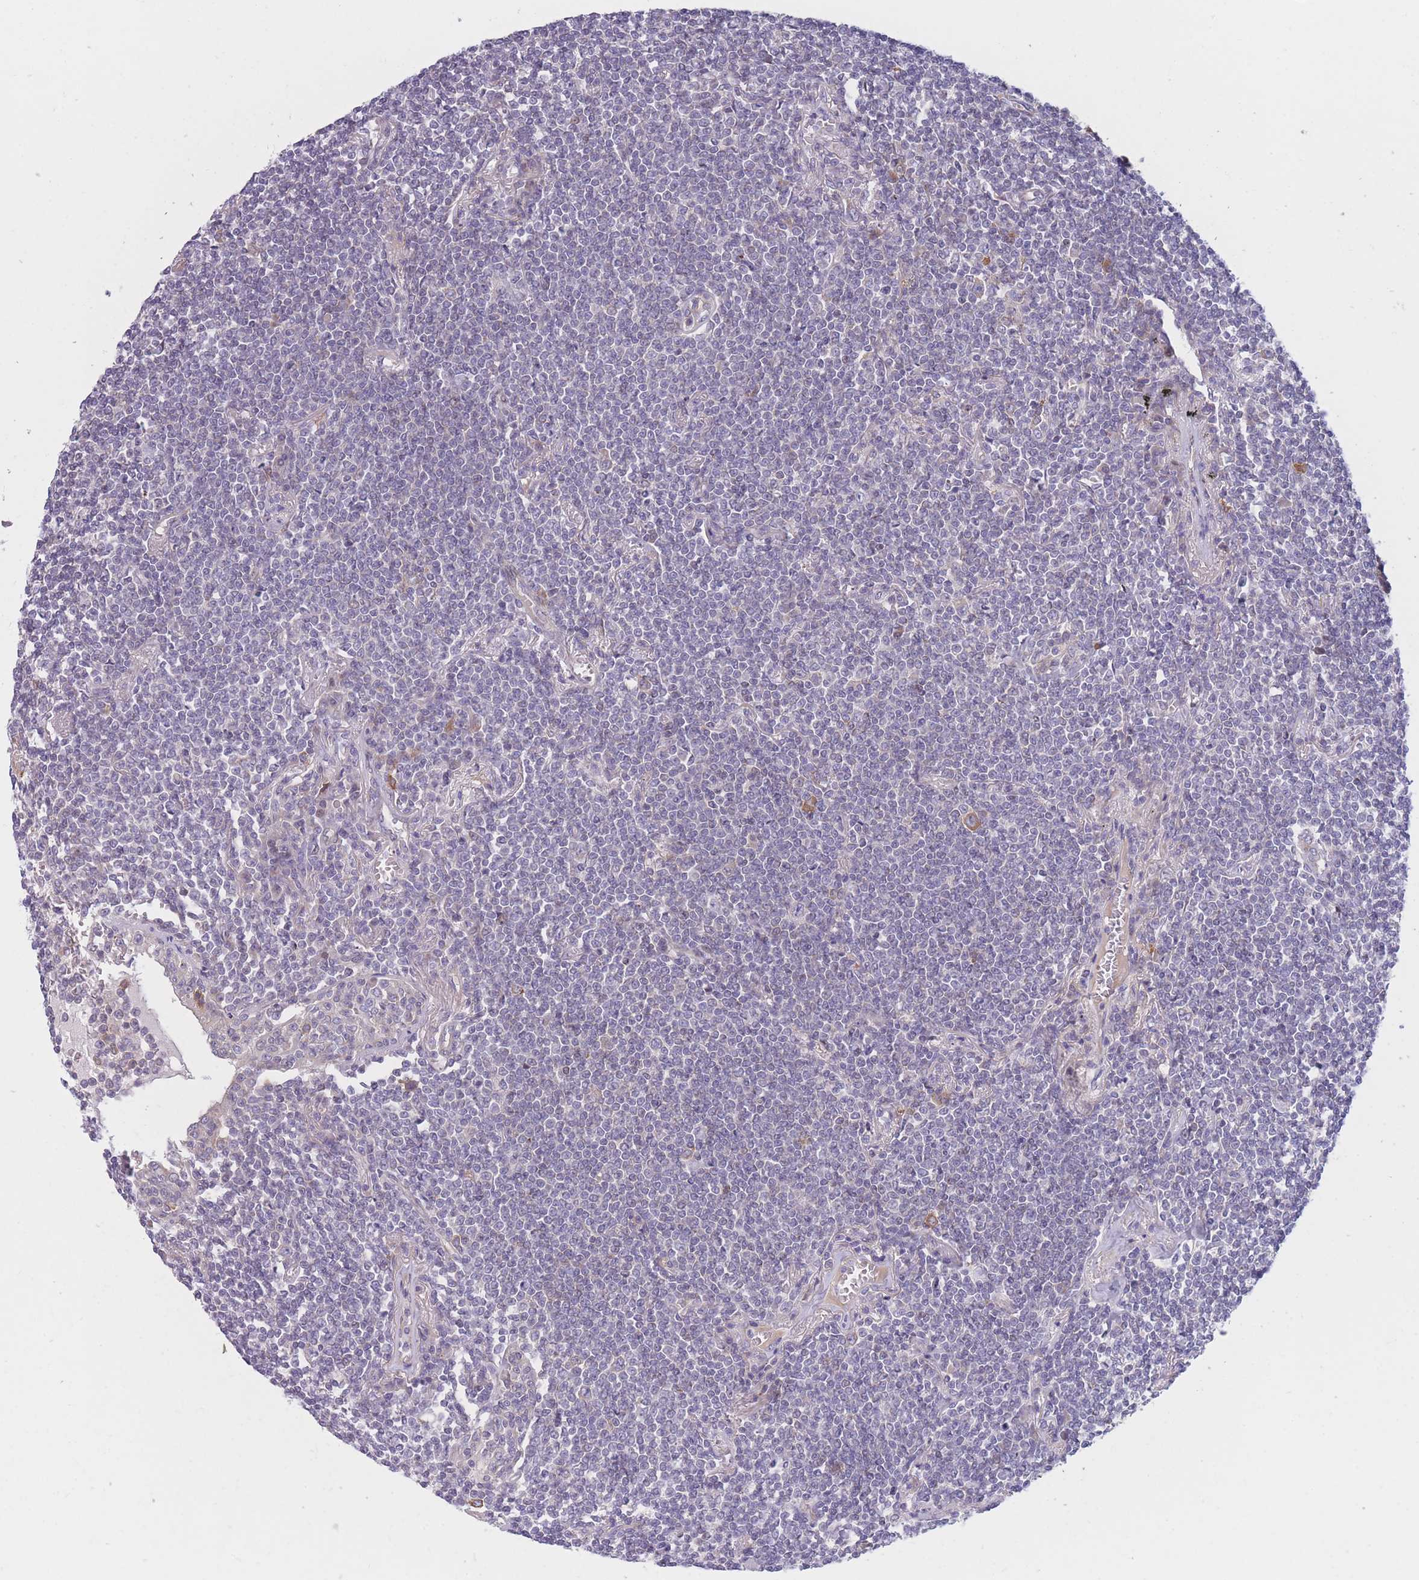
{"staining": {"intensity": "negative", "quantity": "none", "location": "none"}, "tissue": "lymphoma", "cell_type": "Tumor cells", "image_type": "cancer", "snomed": [{"axis": "morphology", "description": "Malignant lymphoma, non-Hodgkin's type, Low grade"}, {"axis": "topography", "description": "Lung"}], "caption": "This is an immunohistochemistry (IHC) micrograph of human lymphoma. There is no positivity in tumor cells.", "gene": "PDE4A", "patient": {"sex": "female", "age": 71}}